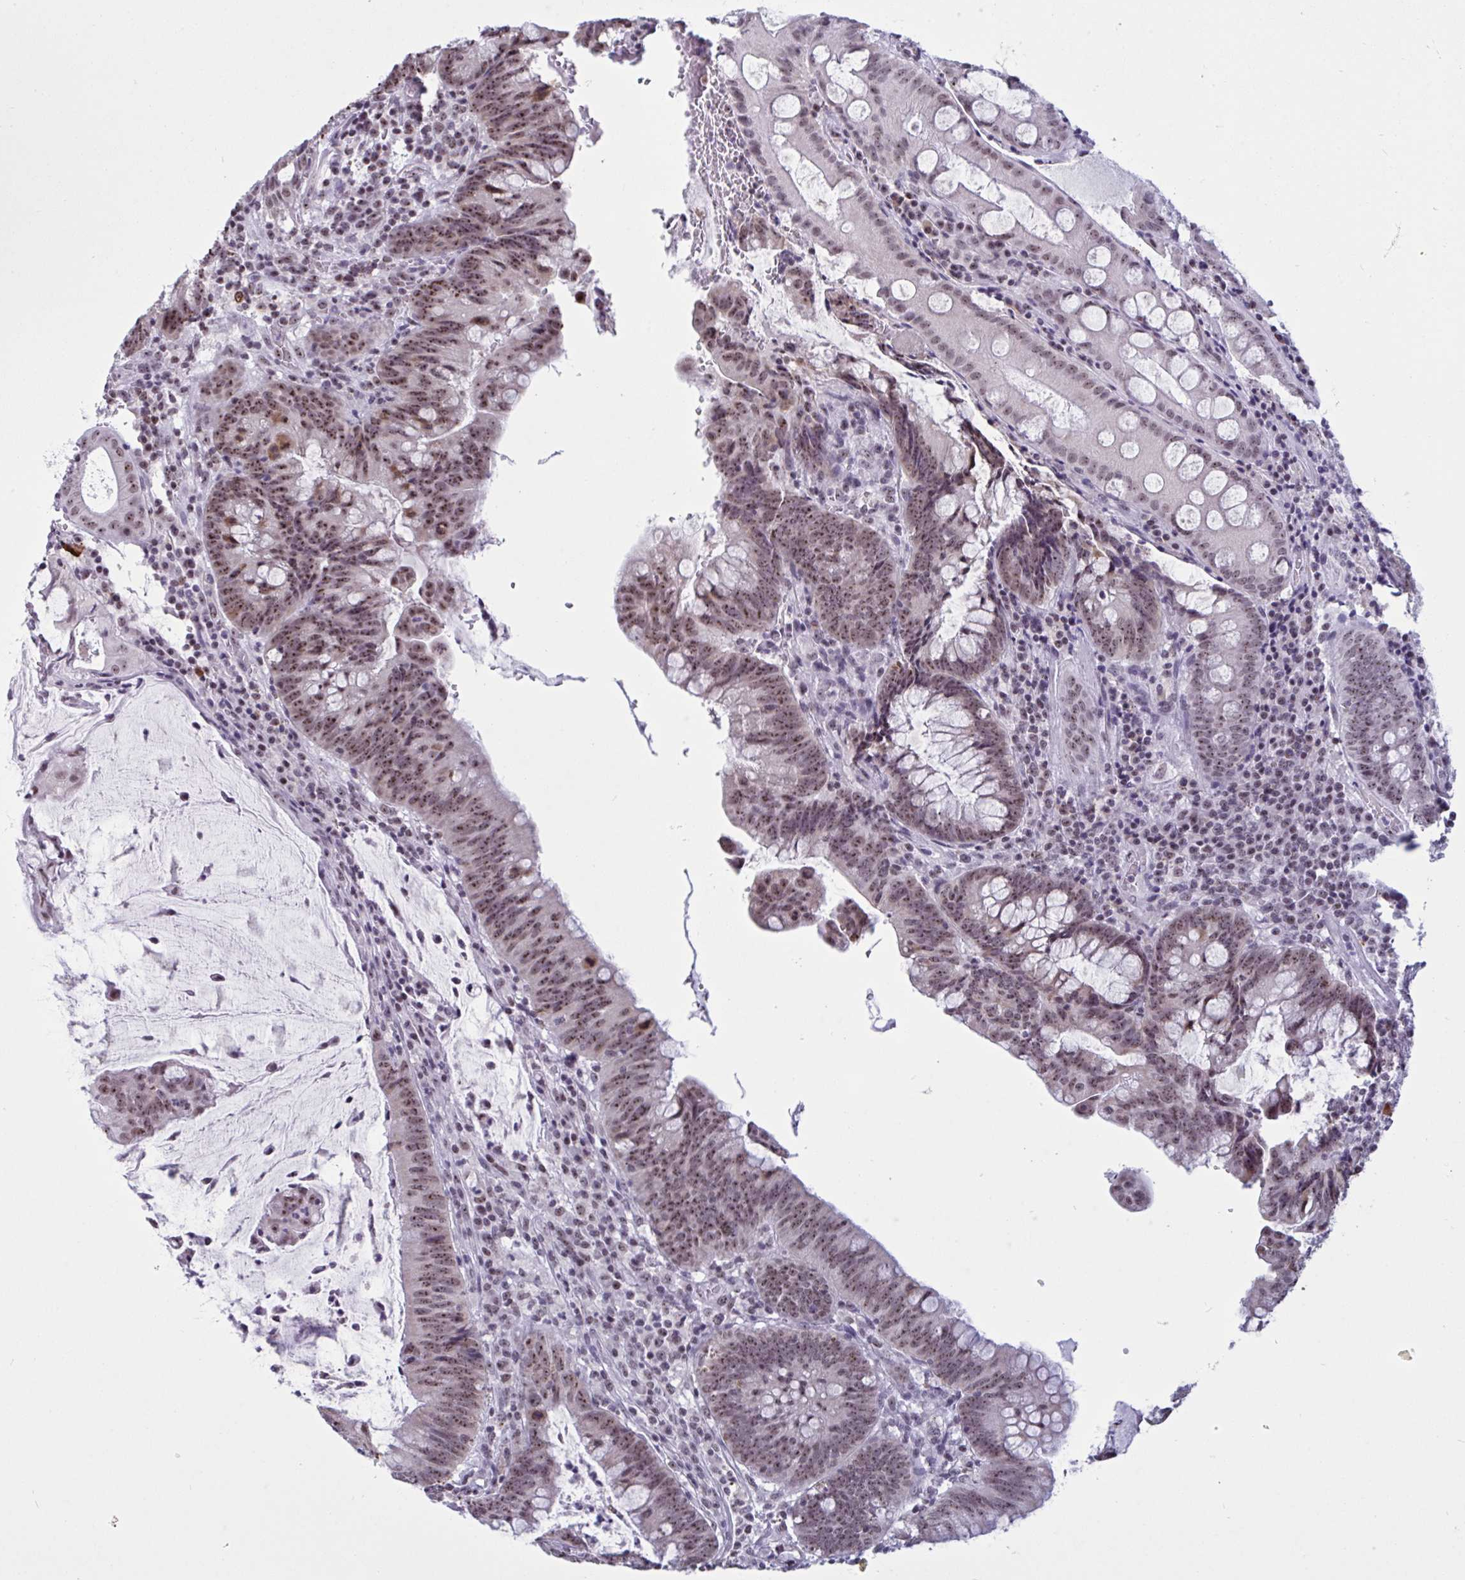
{"staining": {"intensity": "moderate", "quantity": ">75%", "location": "nuclear"}, "tissue": "colorectal cancer", "cell_type": "Tumor cells", "image_type": "cancer", "snomed": [{"axis": "morphology", "description": "Adenocarcinoma, NOS"}, {"axis": "topography", "description": "Colon"}], "caption": "Protein expression analysis of adenocarcinoma (colorectal) demonstrates moderate nuclear staining in about >75% of tumor cells. The protein is stained brown, and the nuclei are stained in blue (DAB (3,3'-diaminobenzidine) IHC with brightfield microscopy, high magnification).", "gene": "TGM6", "patient": {"sex": "male", "age": 62}}